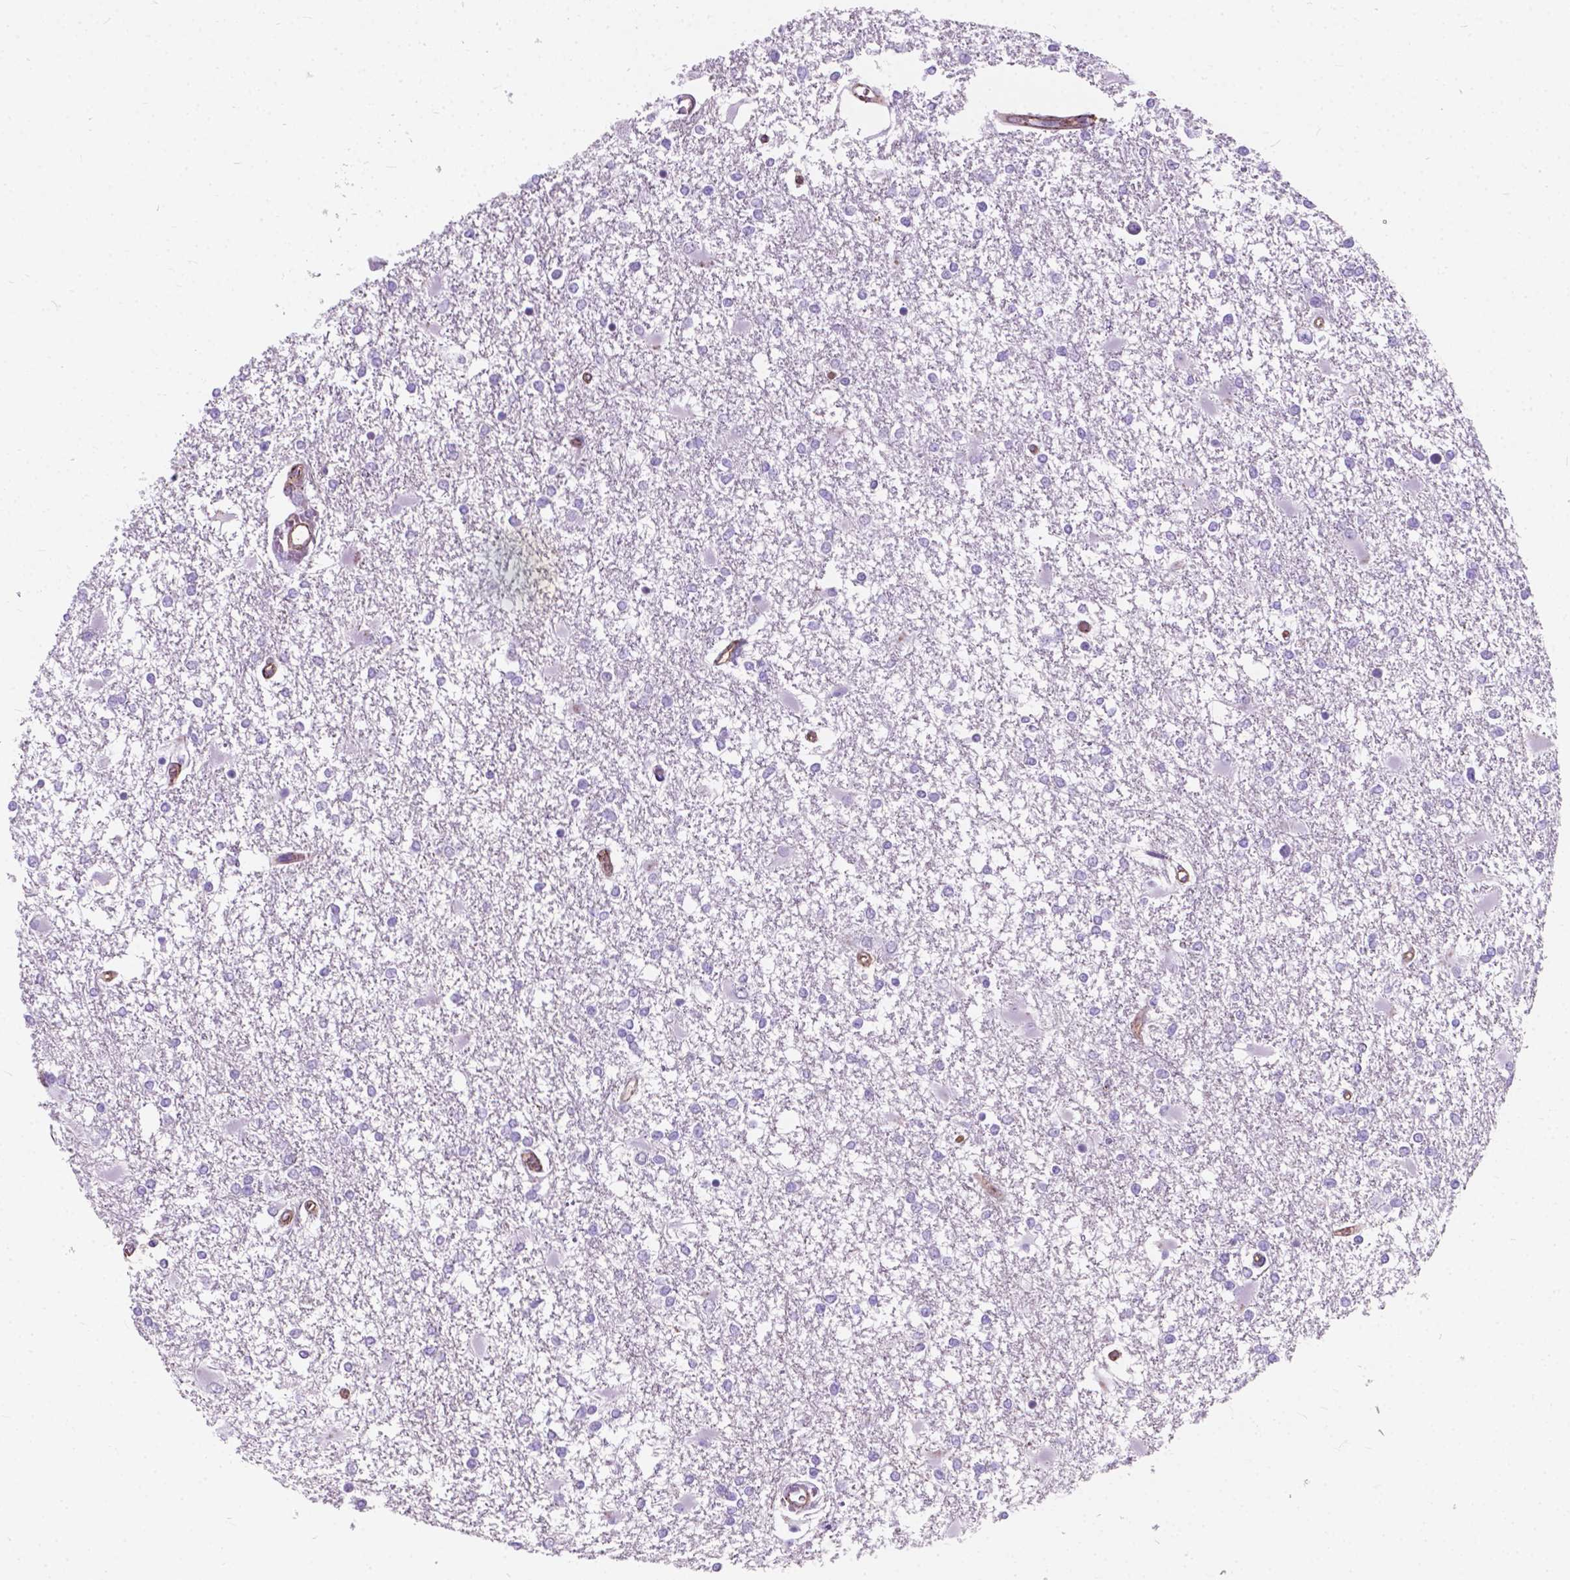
{"staining": {"intensity": "negative", "quantity": "none", "location": "none"}, "tissue": "glioma", "cell_type": "Tumor cells", "image_type": "cancer", "snomed": [{"axis": "morphology", "description": "Glioma, malignant, High grade"}, {"axis": "topography", "description": "Cerebral cortex"}], "caption": "Human malignant glioma (high-grade) stained for a protein using immunohistochemistry (IHC) reveals no staining in tumor cells.", "gene": "KIAA0040", "patient": {"sex": "male", "age": 79}}